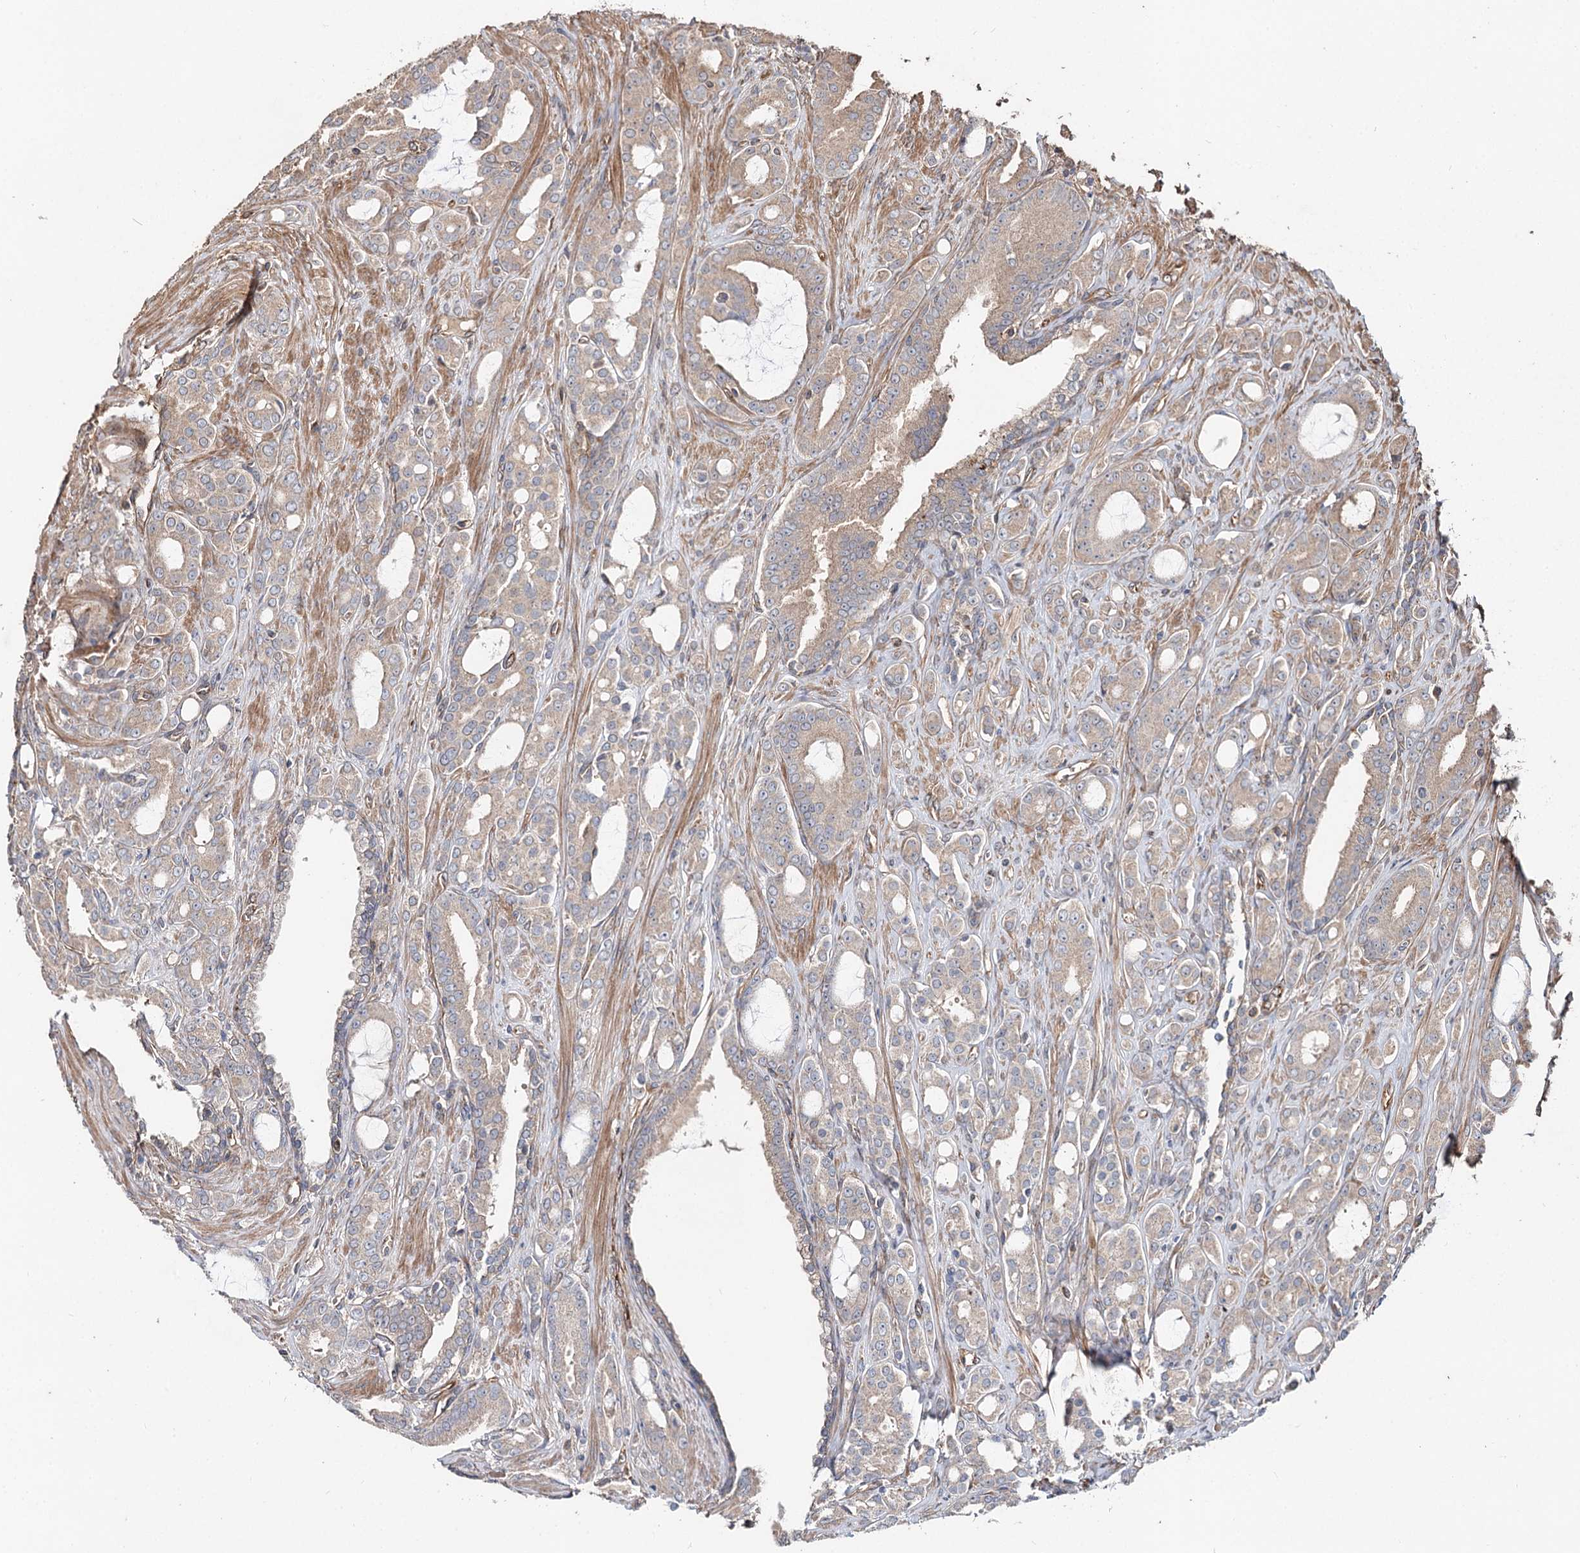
{"staining": {"intensity": "weak", "quantity": "25%-75%", "location": "cytoplasmic/membranous"}, "tissue": "prostate cancer", "cell_type": "Tumor cells", "image_type": "cancer", "snomed": [{"axis": "morphology", "description": "Adenocarcinoma, High grade"}, {"axis": "topography", "description": "Prostate"}], "caption": "Weak cytoplasmic/membranous staining for a protein is present in approximately 25%-75% of tumor cells of adenocarcinoma (high-grade) (prostate) using IHC.", "gene": "SPART", "patient": {"sex": "male", "age": 72}}